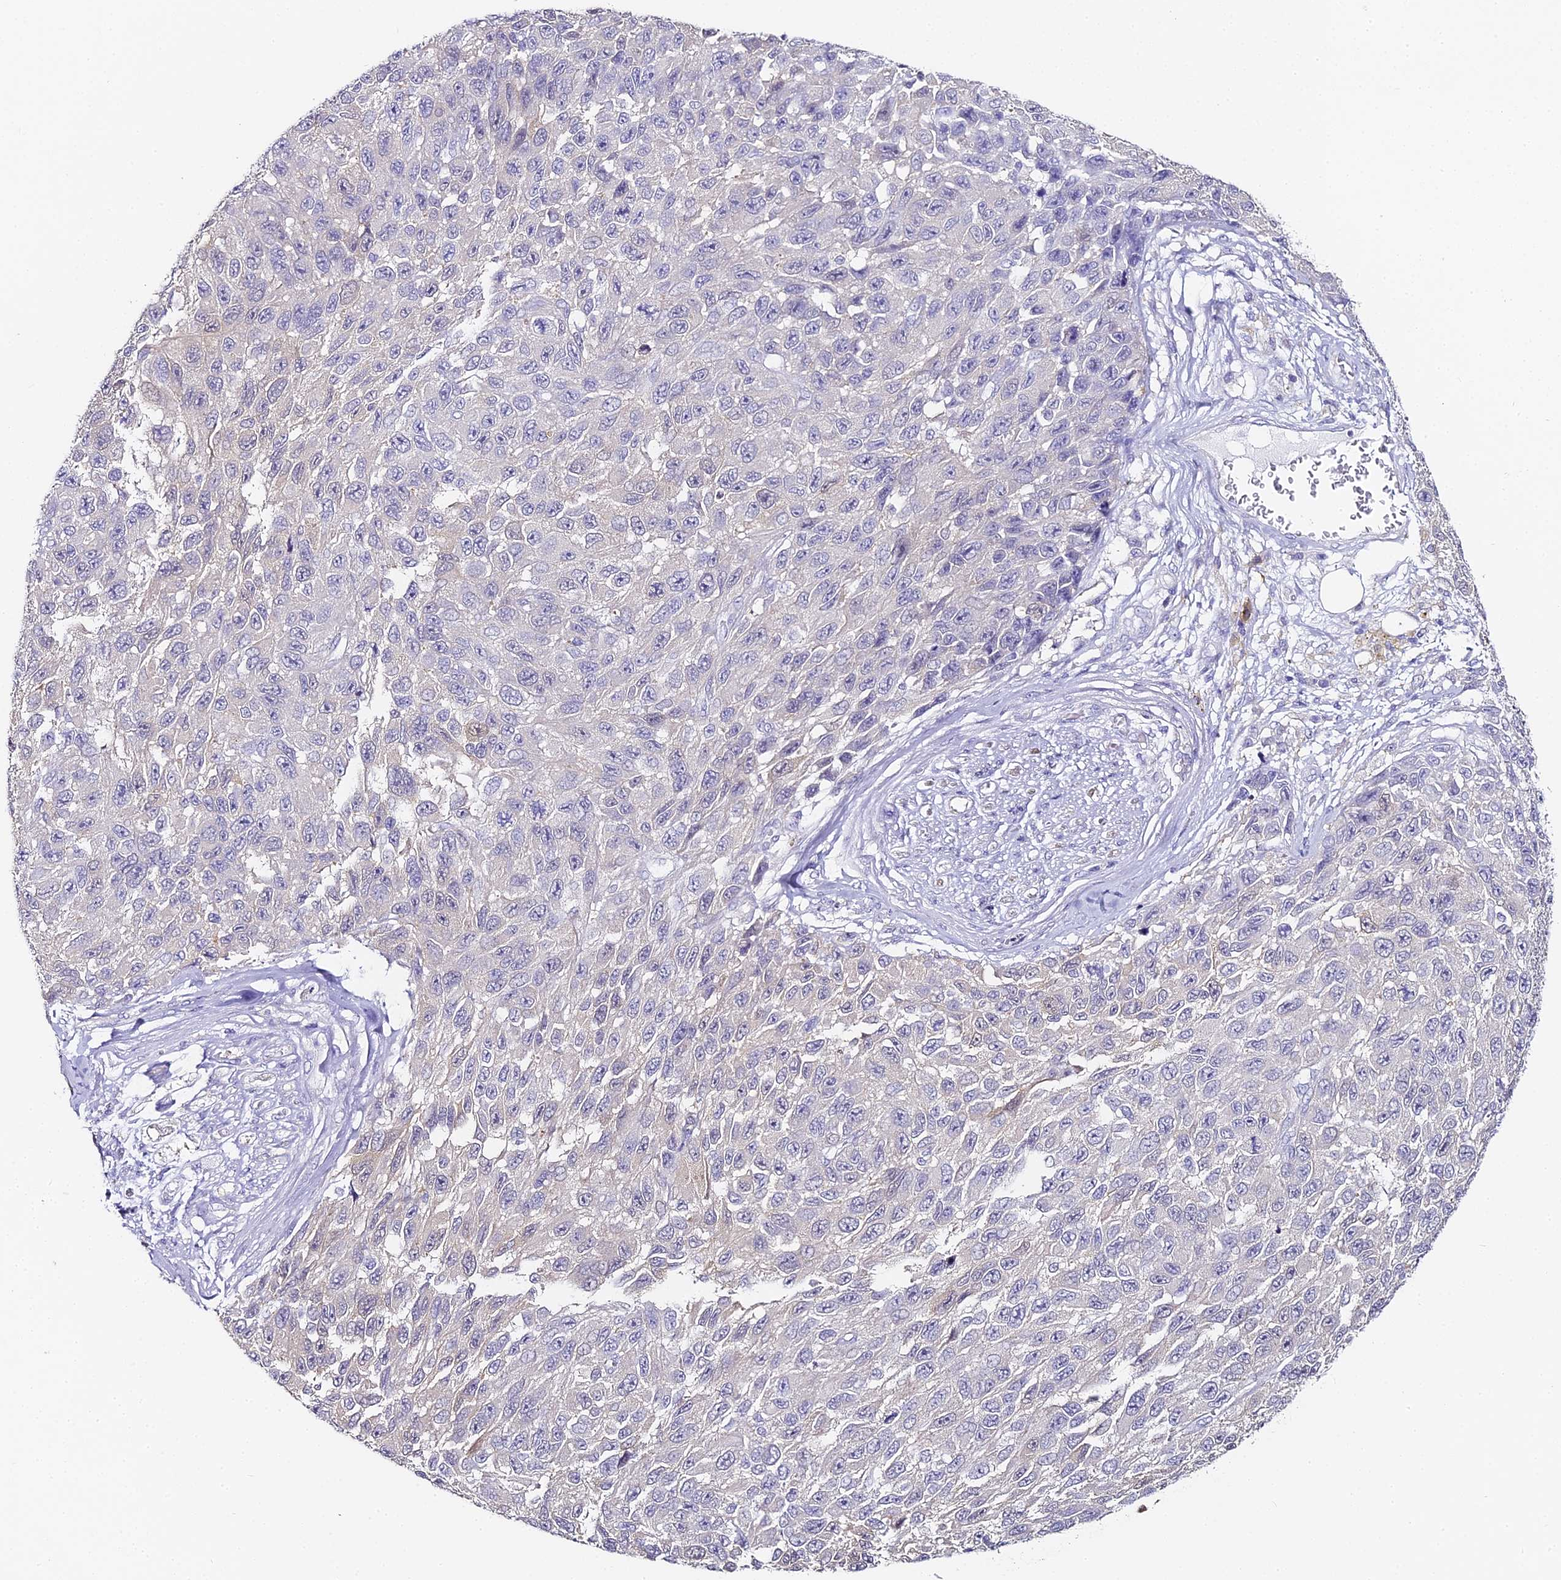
{"staining": {"intensity": "negative", "quantity": "none", "location": "none"}, "tissue": "melanoma", "cell_type": "Tumor cells", "image_type": "cancer", "snomed": [{"axis": "morphology", "description": "Normal tissue, NOS"}, {"axis": "morphology", "description": "Malignant melanoma, NOS"}, {"axis": "topography", "description": "Skin"}], "caption": "The micrograph shows no staining of tumor cells in melanoma.", "gene": "ABHD14A-ACY1", "patient": {"sex": "female", "age": 96}}